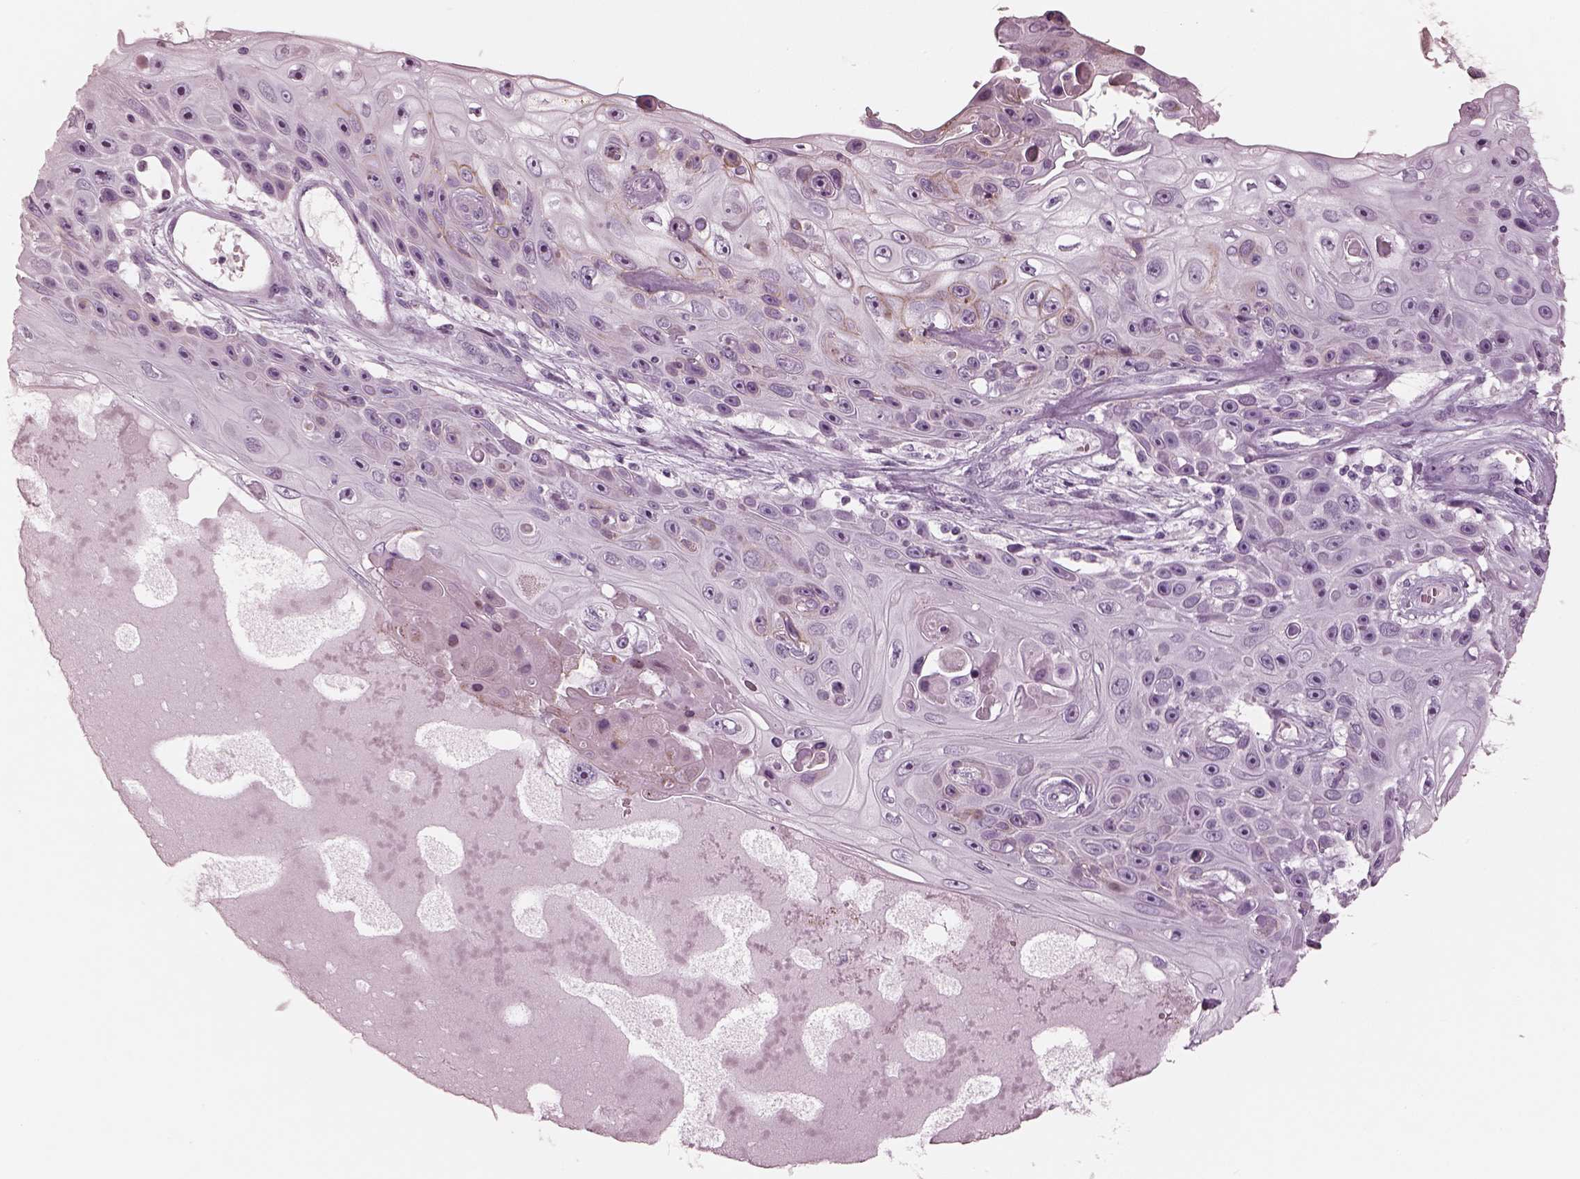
{"staining": {"intensity": "negative", "quantity": "none", "location": "none"}, "tissue": "skin cancer", "cell_type": "Tumor cells", "image_type": "cancer", "snomed": [{"axis": "morphology", "description": "Squamous cell carcinoma, NOS"}, {"axis": "topography", "description": "Skin"}], "caption": "Tumor cells are negative for protein expression in human skin squamous cell carcinoma. (DAB (3,3'-diaminobenzidine) immunohistochemistry with hematoxylin counter stain).", "gene": "OPN4", "patient": {"sex": "male", "age": 82}}